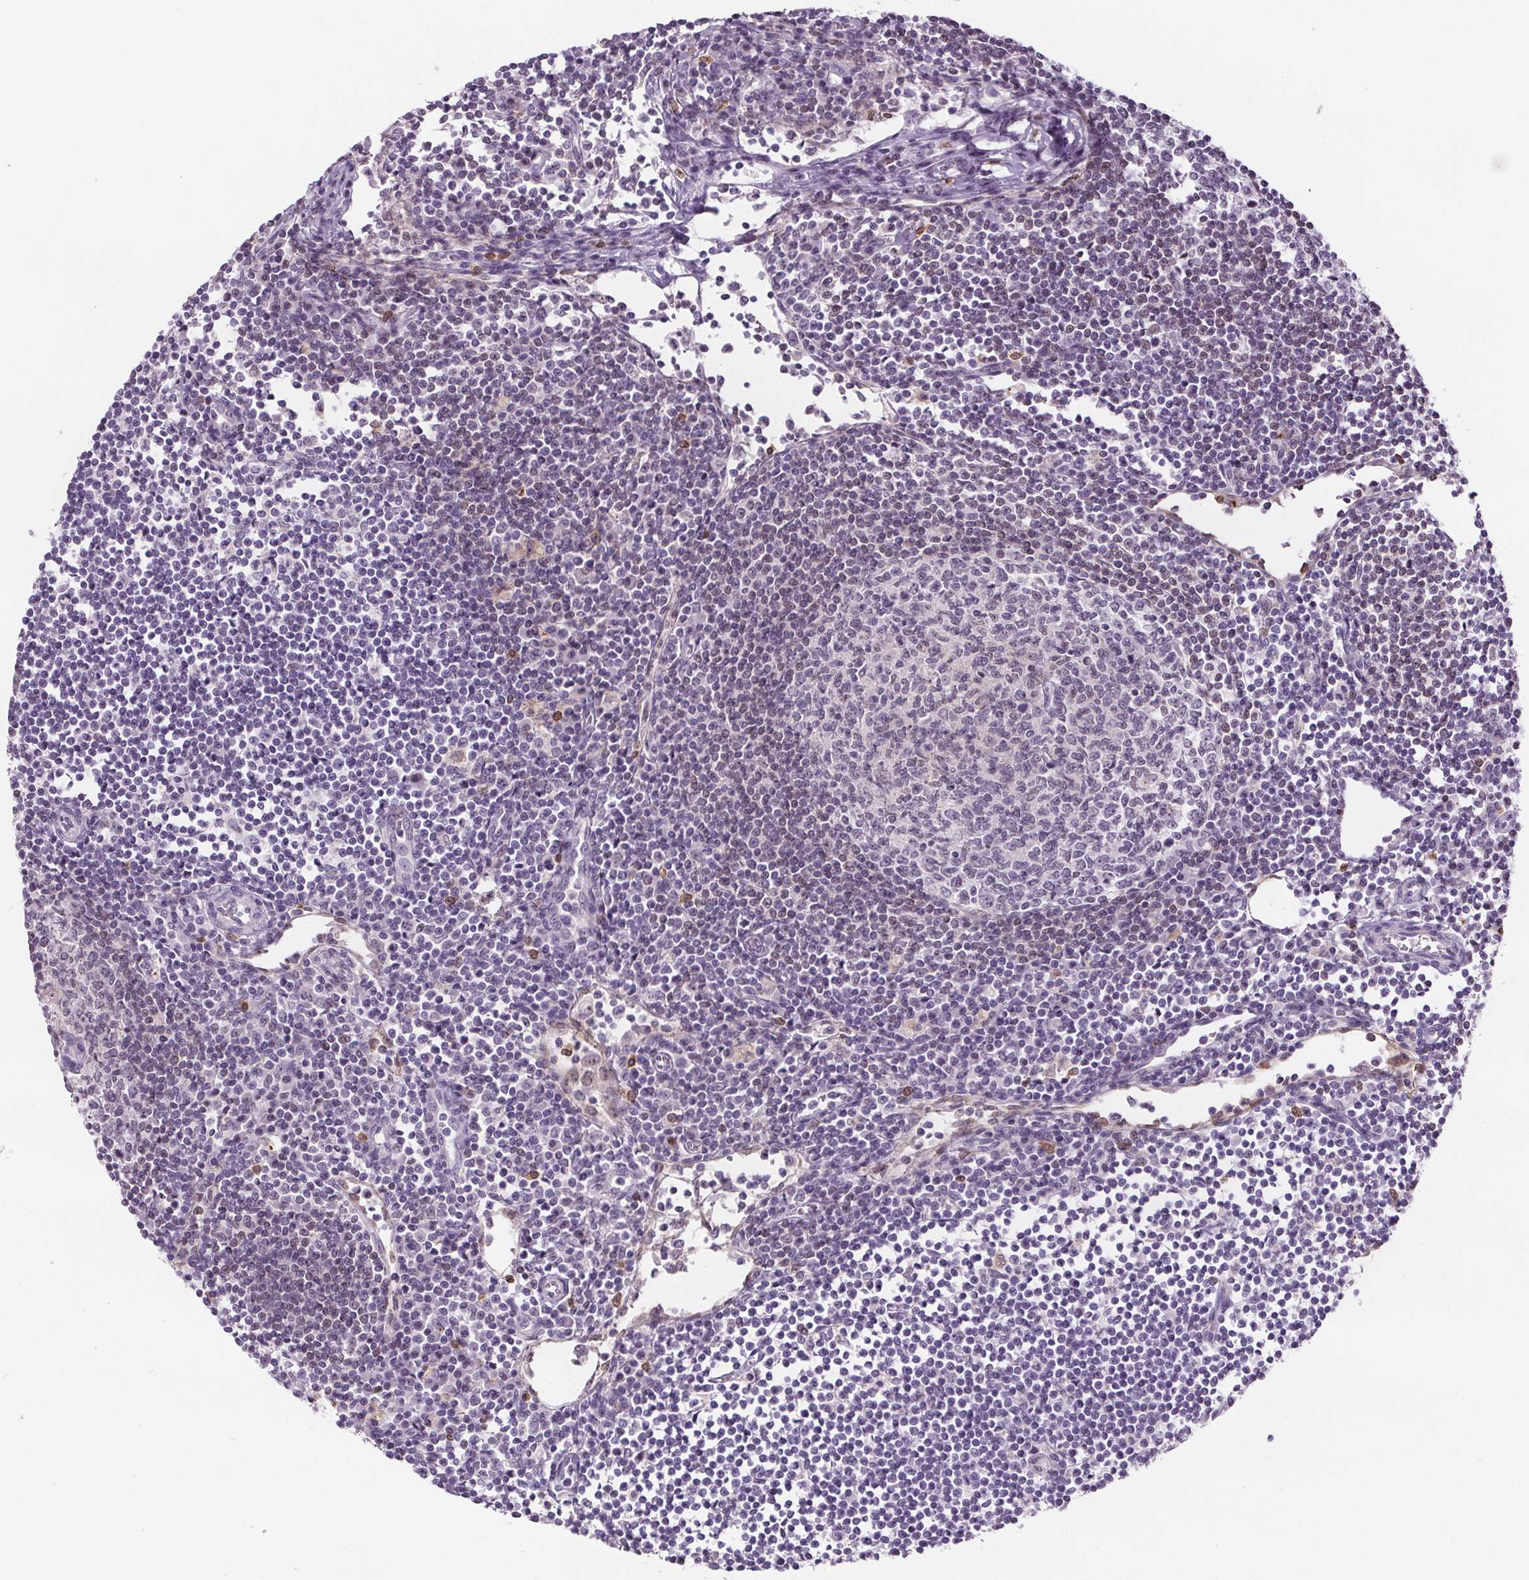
{"staining": {"intensity": "negative", "quantity": "none", "location": "none"}, "tissue": "lymph node", "cell_type": "Germinal center cells", "image_type": "normal", "snomed": [{"axis": "morphology", "description": "Normal tissue, NOS"}, {"axis": "topography", "description": "Lymph node"}], "caption": "A high-resolution micrograph shows immunohistochemistry staining of unremarkable lymph node, which reveals no significant staining in germinal center cells.", "gene": "TMEM240", "patient": {"sex": "male", "age": 67}}